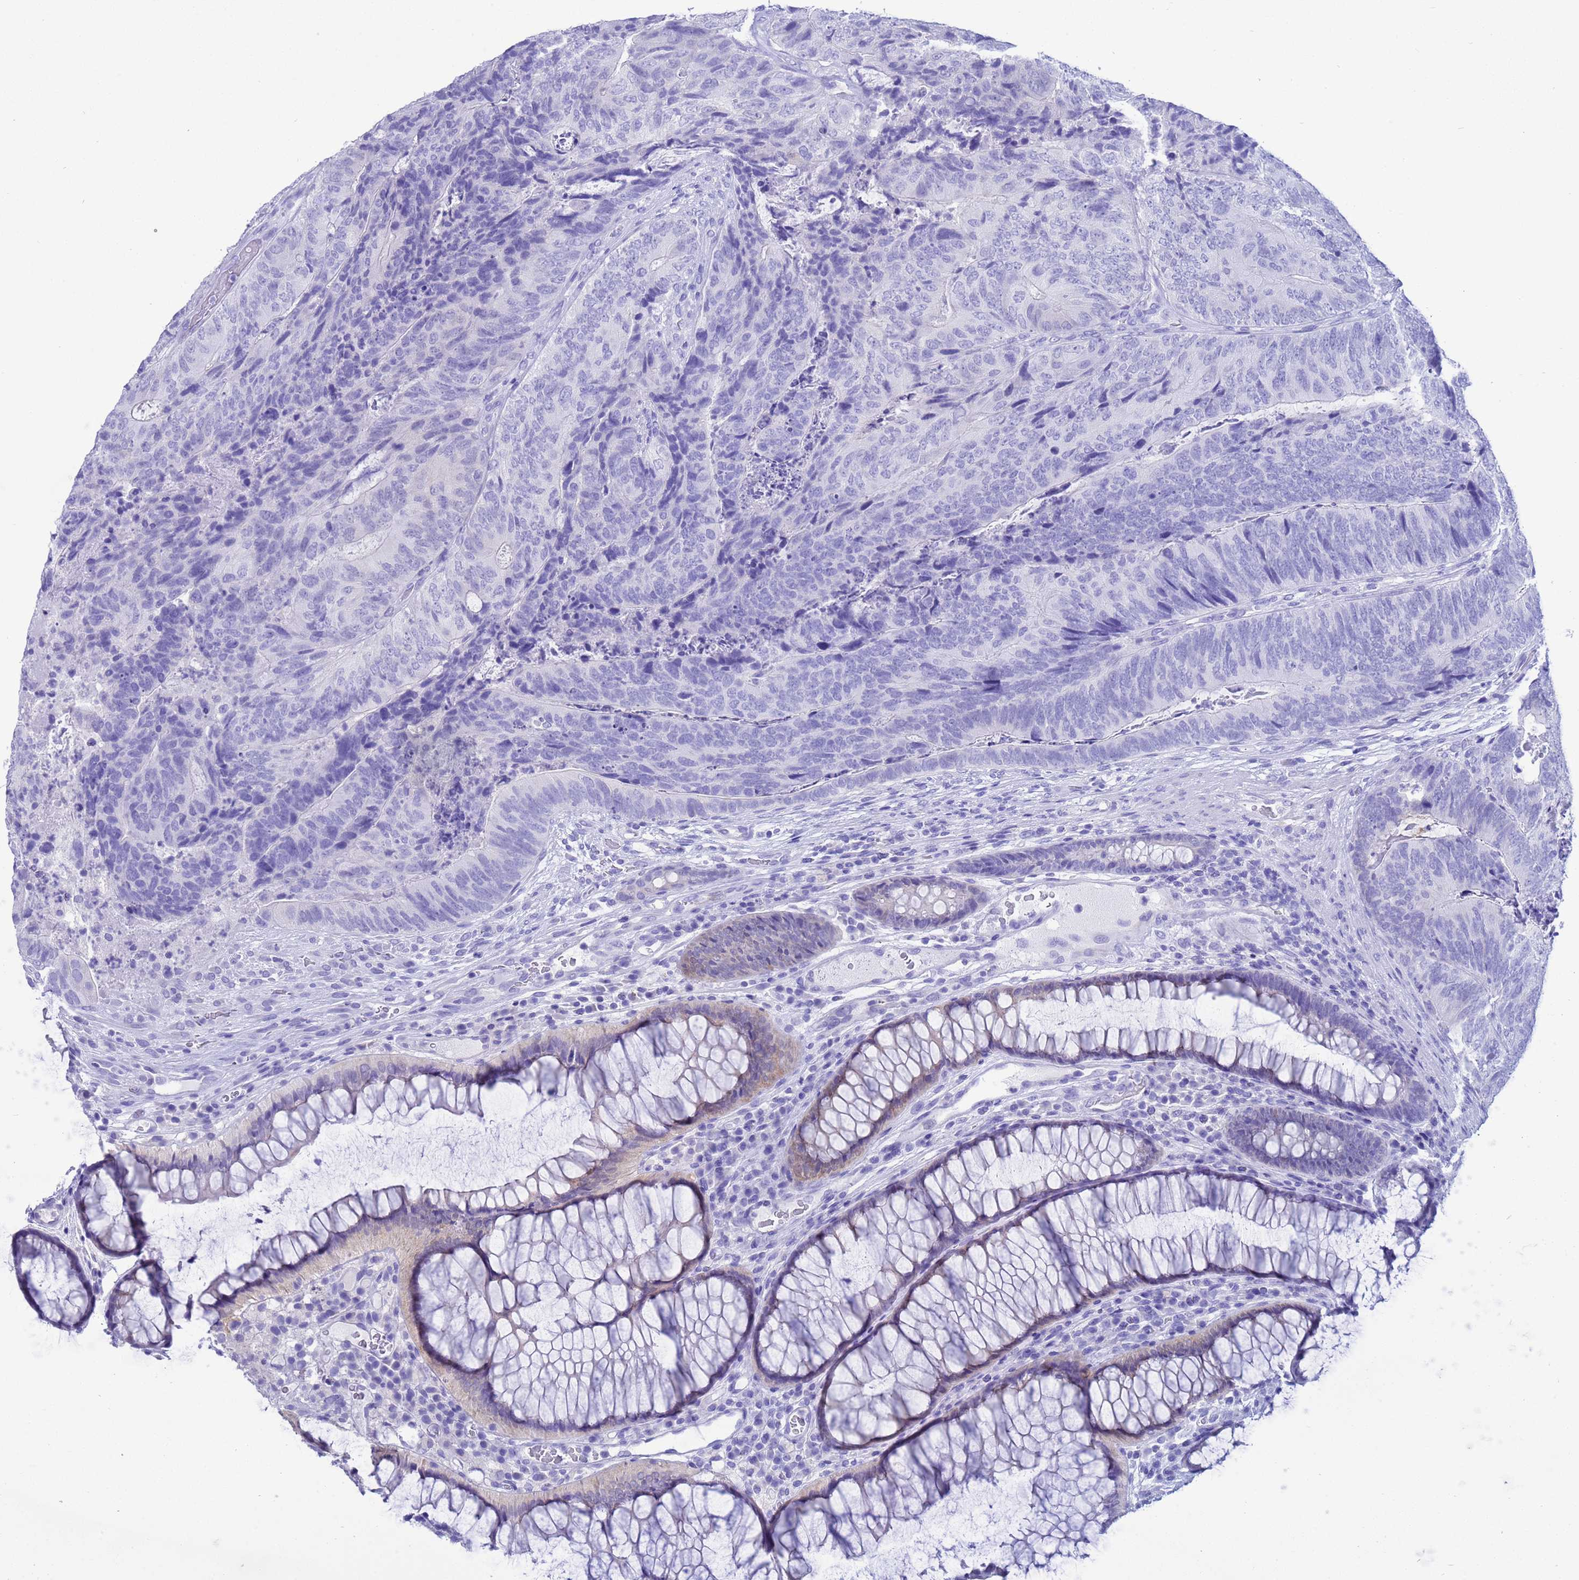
{"staining": {"intensity": "negative", "quantity": "none", "location": "none"}, "tissue": "colorectal cancer", "cell_type": "Tumor cells", "image_type": "cancer", "snomed": [{"axis": "morphology", "description": "Adenocarcinoma, NOS"}, {"axis": "topography", "description": "Colon"}], "caption": "Tumor cells show no significant staining in colorectal cancer. Nuclei are stained in blue.", "gene": "AKR1C2", "patient": {"sex": "female", "age": 67}}